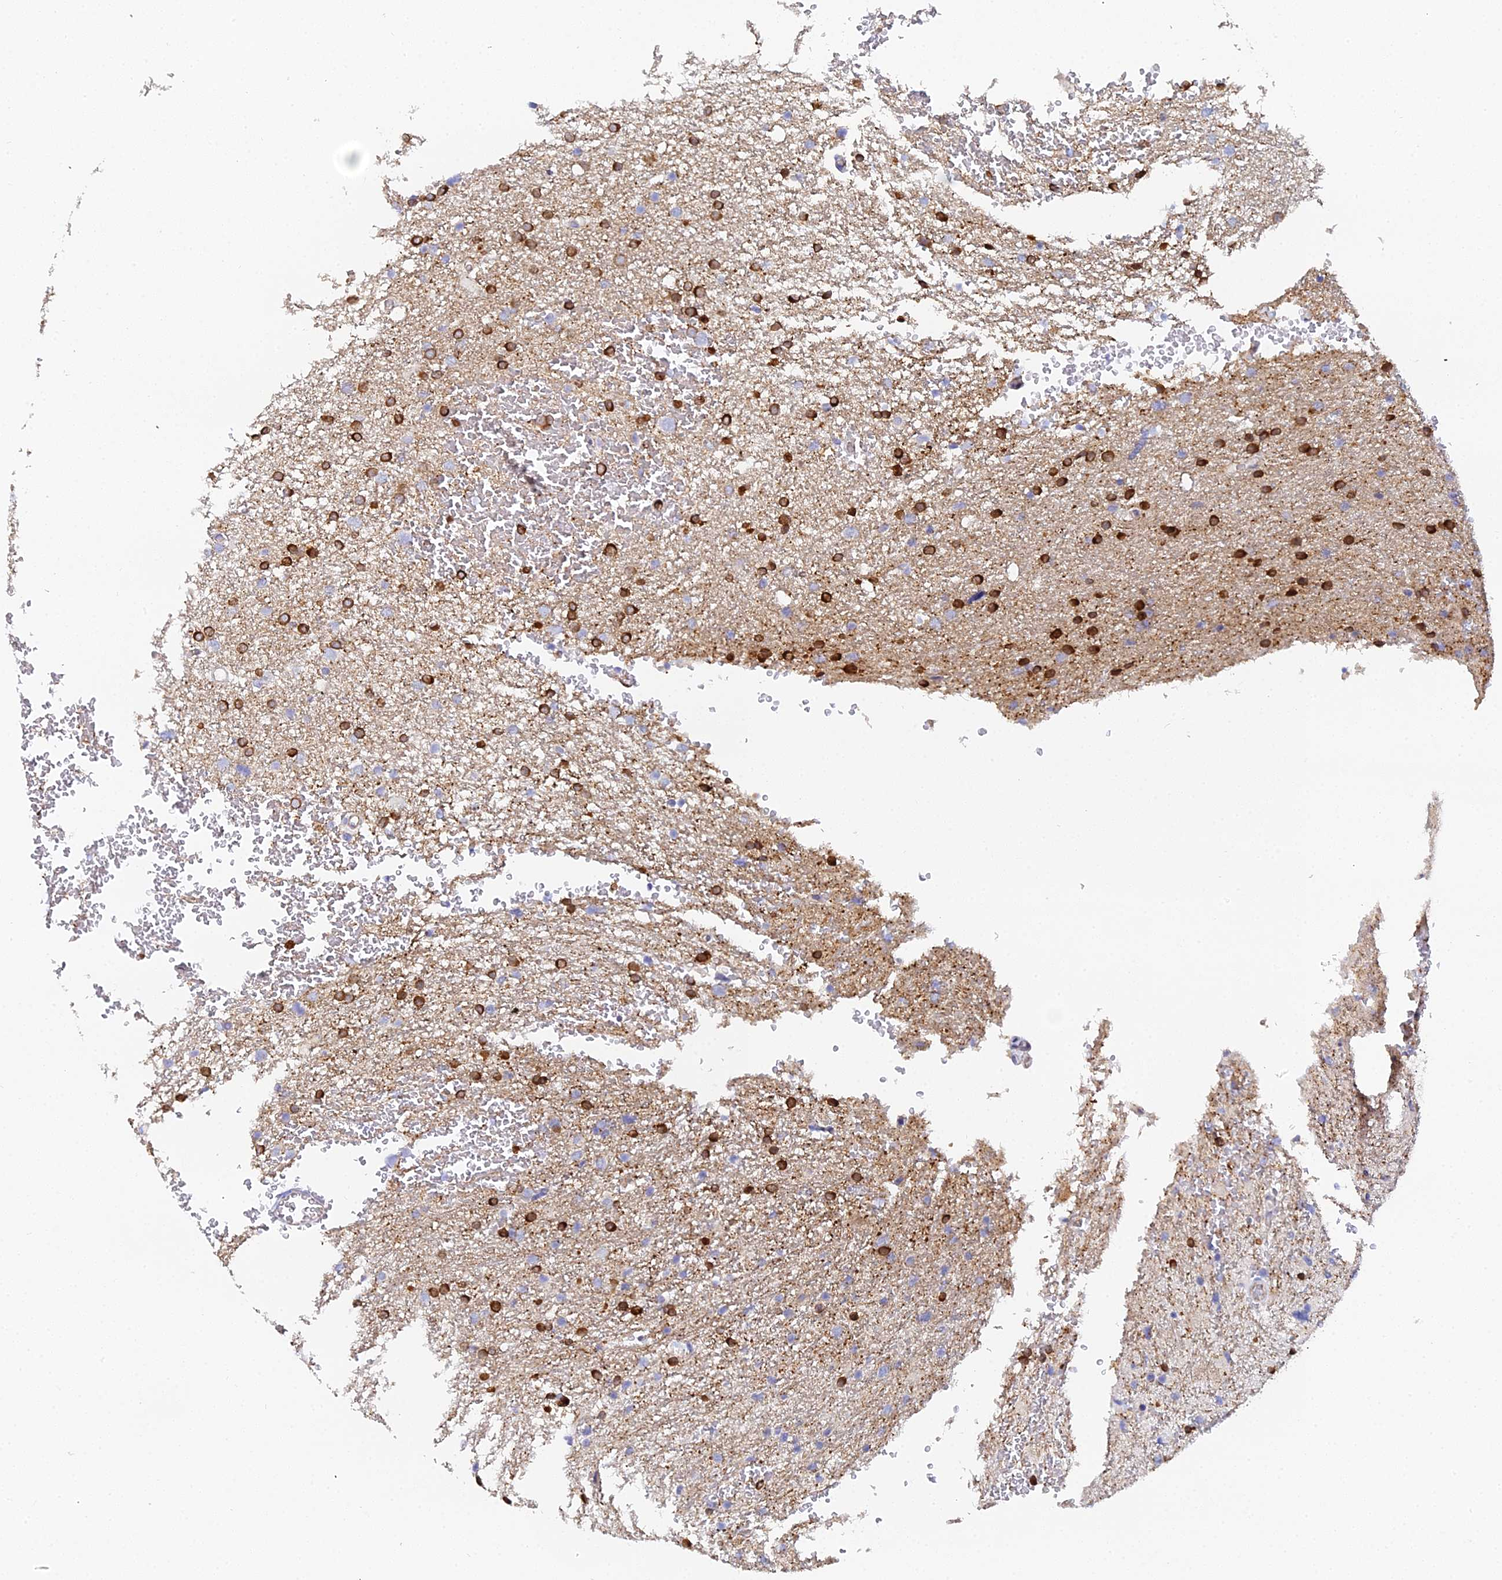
{"staining": {"intensity": "strong", "quantity": "25%-75%", "location": "cytoplasmic/membranous"}, "tissue": "glioma", "cell_type": "Tumor cells", "image_type": "cancer", "snomed": [{"axis": "morphology", "description": "Glioma, malignant, High grade"}, {"axis": "topography", "description": "Cerebral cortex"}], "caption": "Human glioma stained with a brown dye displays strong cytoplasmic/membranous positive expression in approximately 25%-75% of tumor cells.", "gene": "ENSG00000268674", "patient": {"sex": "female", "age": 36}}